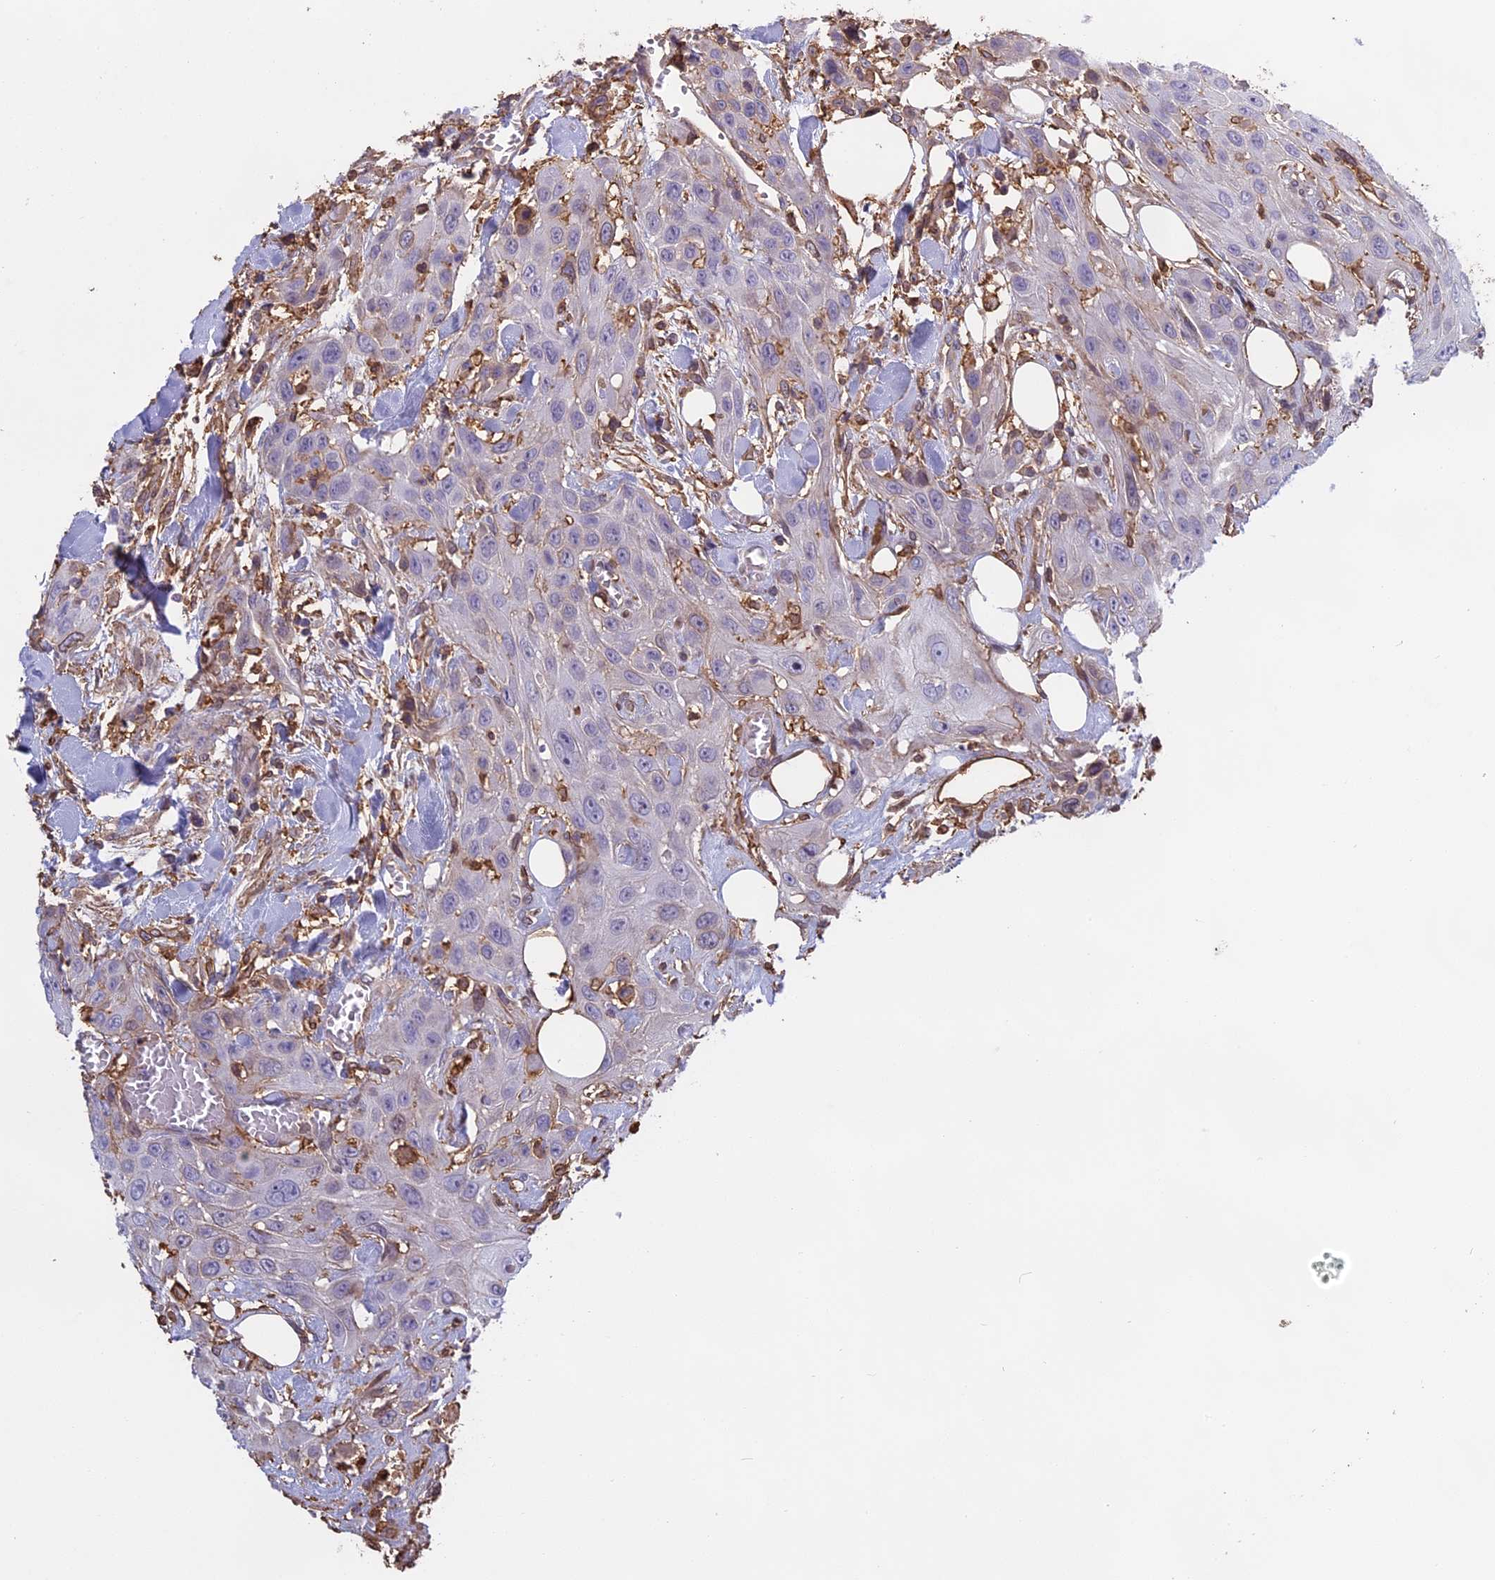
{"staining": {"intensity": "negative", "quantity": "none", "location": "none"}, "tissue": "head and neck cancer", "cell_type": "Tumor cells", "image_type": "cancer", "snomed": [{"axis": "morphology", "description": "Squamous cell carcinoma, NOS"}, {"axis": "topography", "description": "Head-Neck"}], "caption": "Head and neck cancer stained for a protein using IHC demonstrates no positivity tumor cells.", "gene": "TMEM255B", "patient": {"sex": "male", "age": 81}}